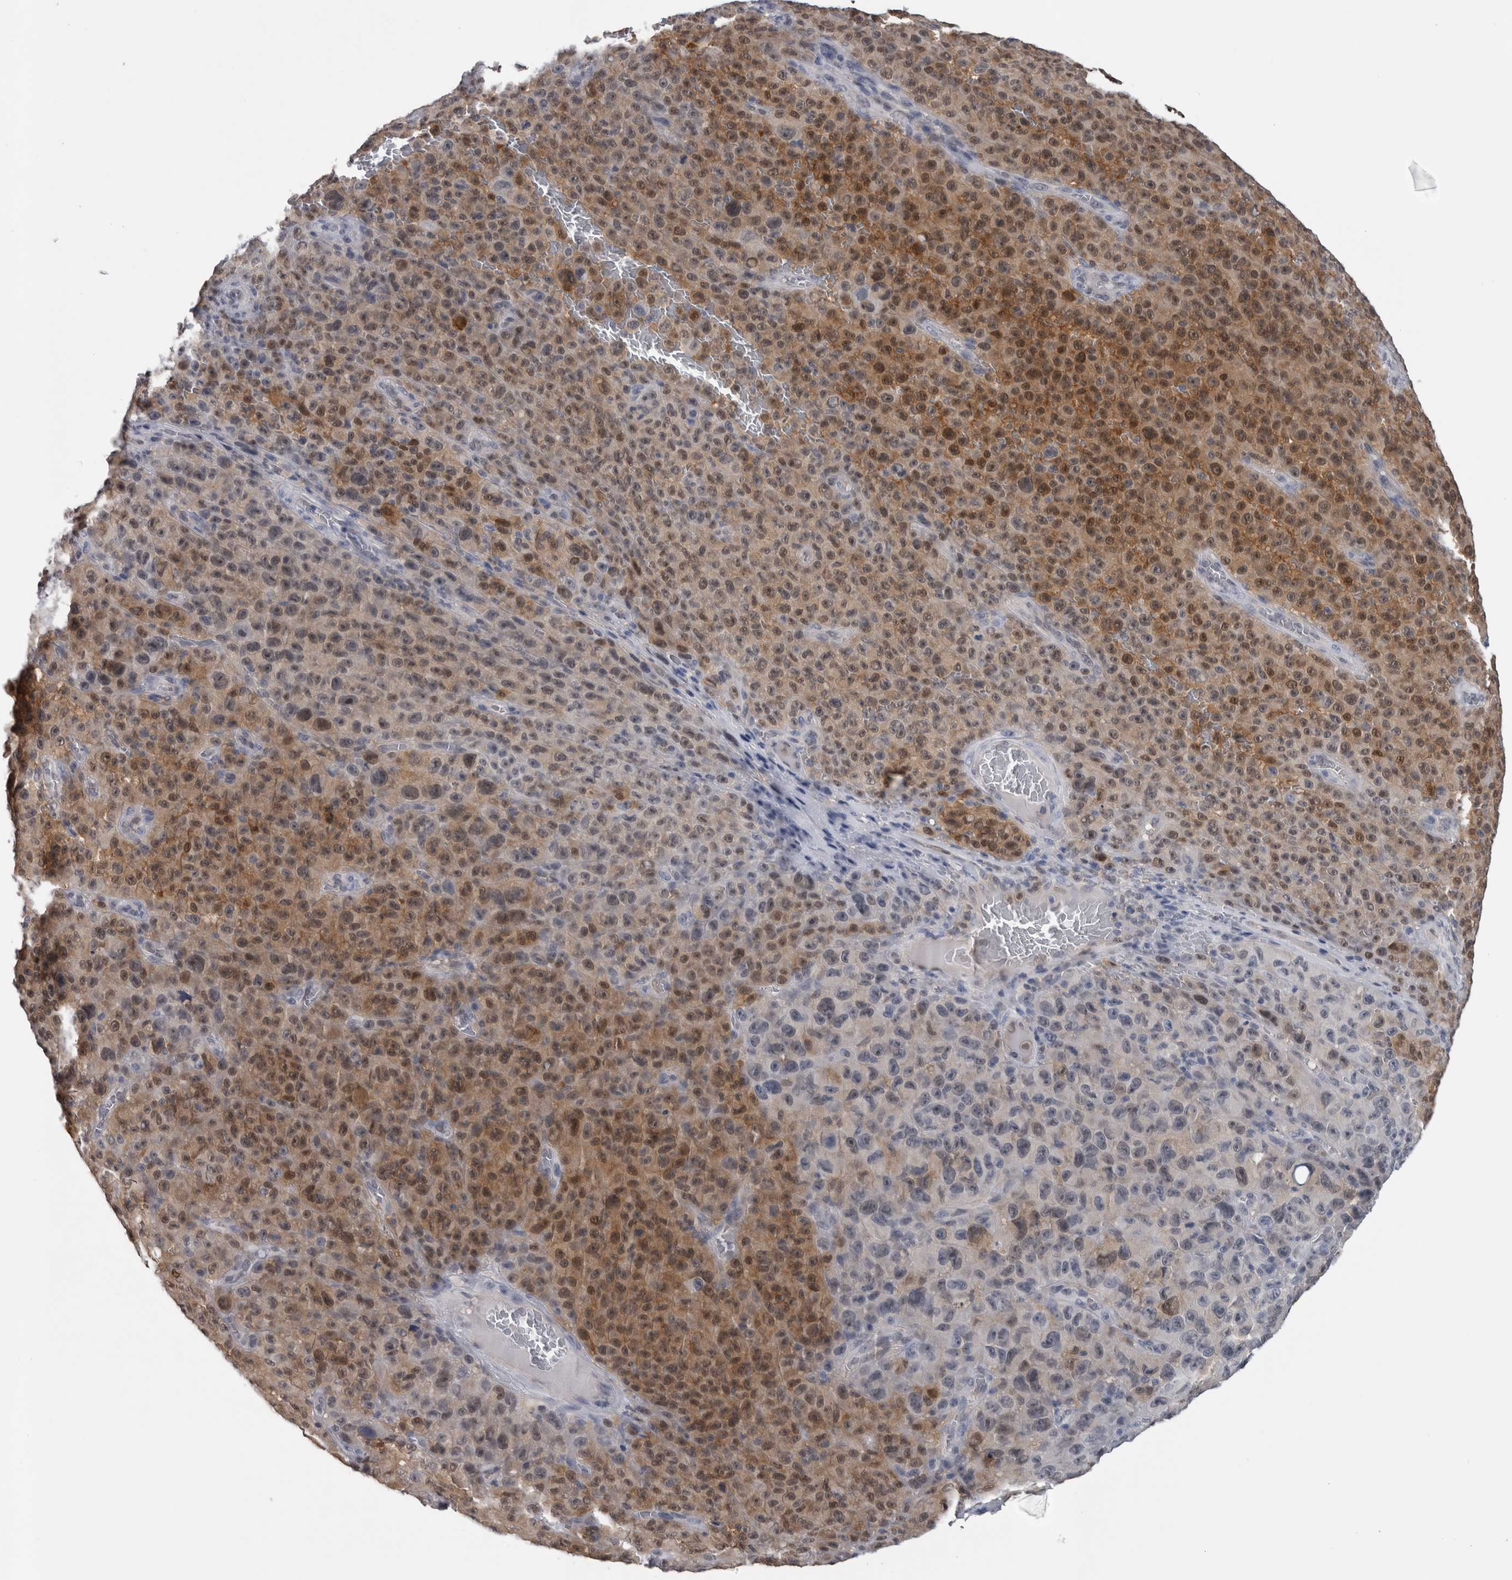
{"staining": {"intensity": "moderate", "quantity": "25%-75%", "location": "cytoplasmic/membranous,nuclear"}, "tissue": "melanoma", "cell_type": "Tumor cells", "image_type": "cancer", "snomed": [{"axis": "morphology", "description": "Malignant melanoma, NOS"}, {"axis": "topography", "description": "Skin"}], "caption": "Melanoma stained for a protein shows moderate cytoplasmic/membranous and nuclear positivity in tumor cells.", "gene": "NAPRT", "patient": {"sex": "female", "age": 82}}